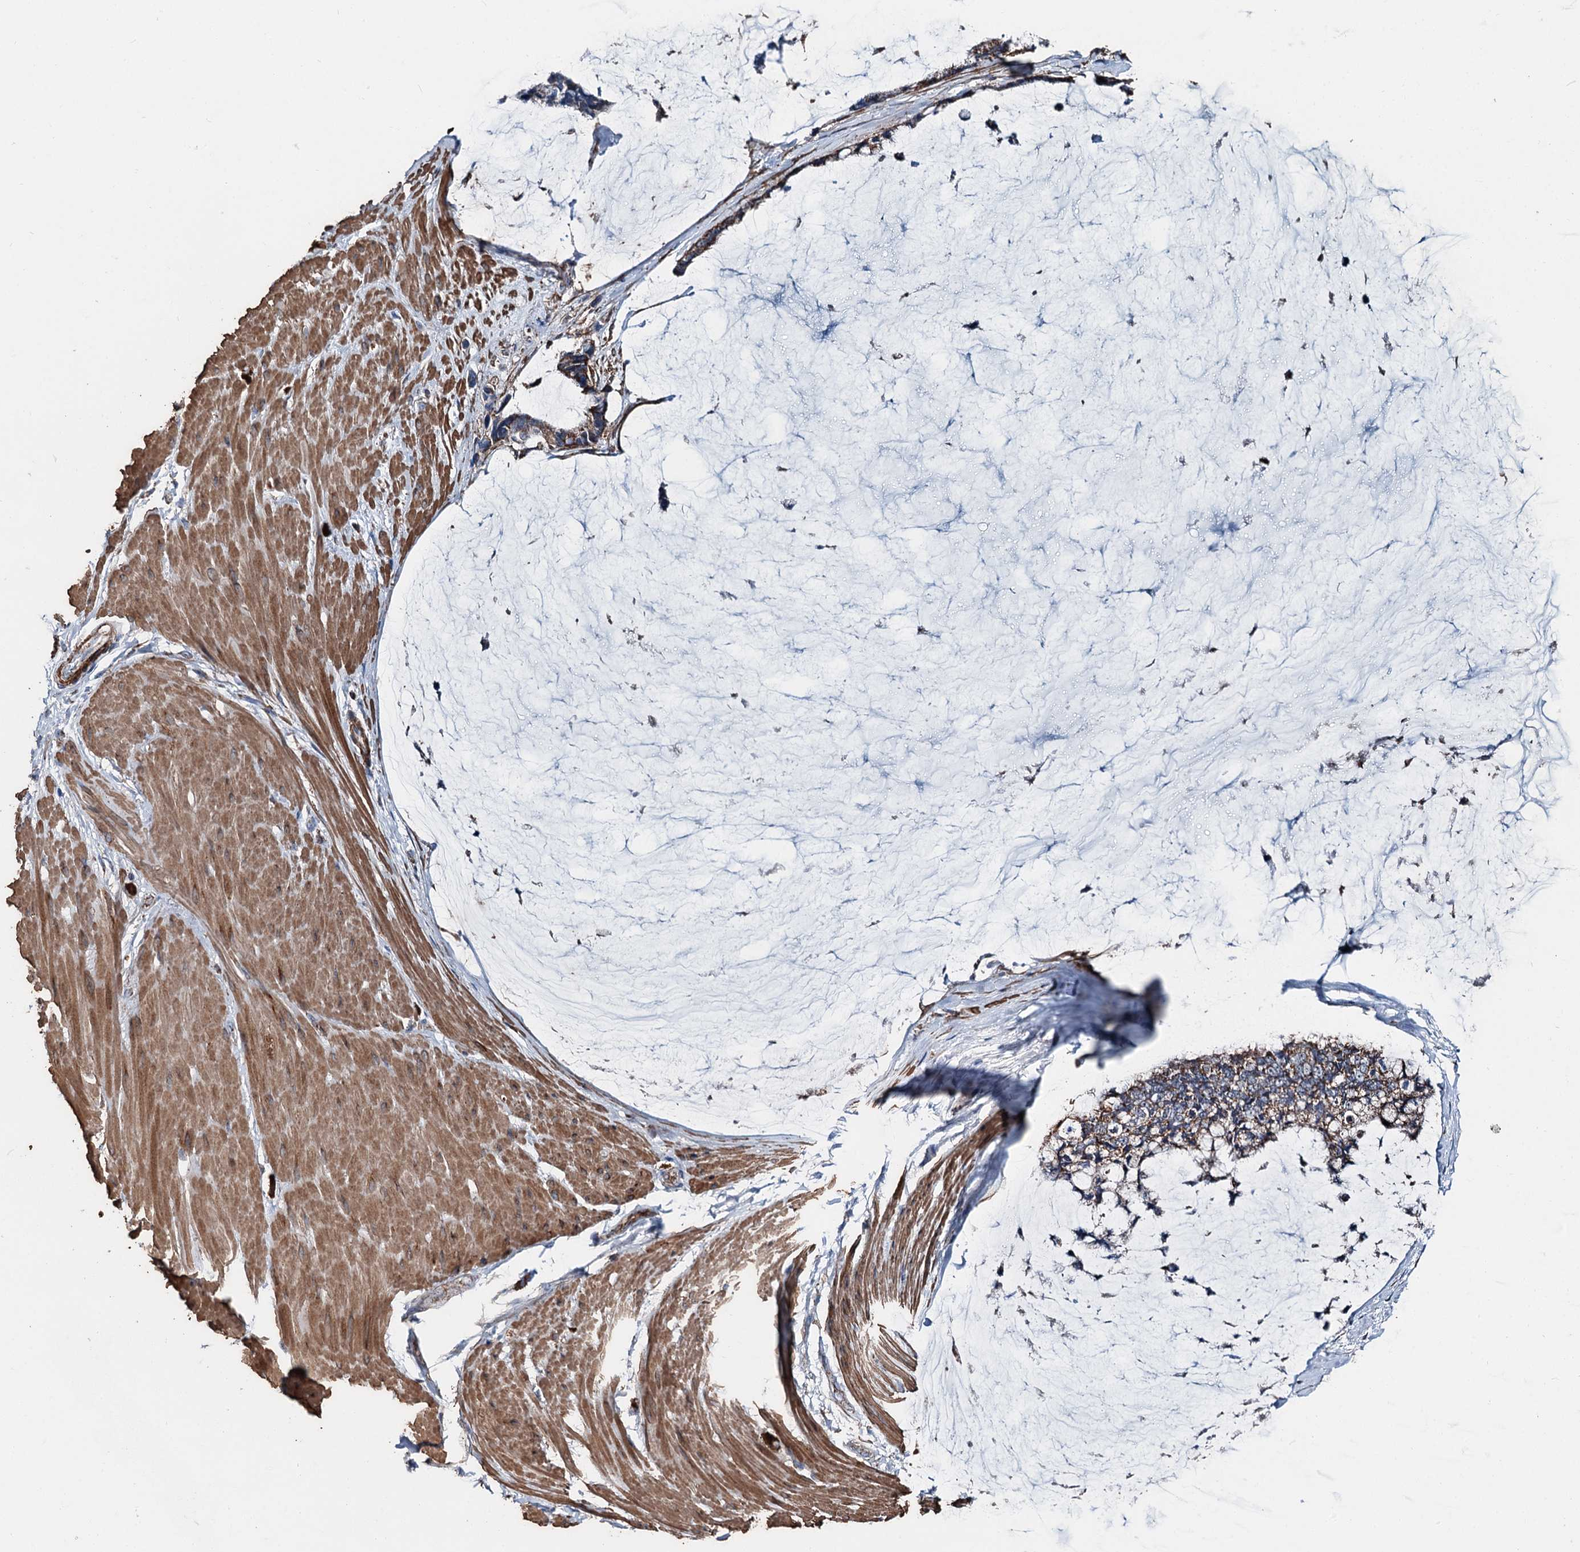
{"staining": {"intensity": "moderate", "quantity": ">75%", "location": "cytoplasmic/membranous"}, "tissue": "ovarian cancer", "cell_type": "Tumor cells", "image_type": "cancer", "snomed": [{"axis": "morphology", "description": "Cystadenocarcinoma, mucinous, NOS"}, {"axis": "topography", "description": "Ovary"}], "caption": "A medium amount of moderate cytoplasmic/membranous staining is appreciated in approximately >75% of tumor cells in ovarian cancer tissue. (DAB (3,3'-diaminobenzidine) = brown stain, brightfield microscopy at high magnification).", "gene": "DDIAS", "patient": {"sex": "female", "age": 39}}